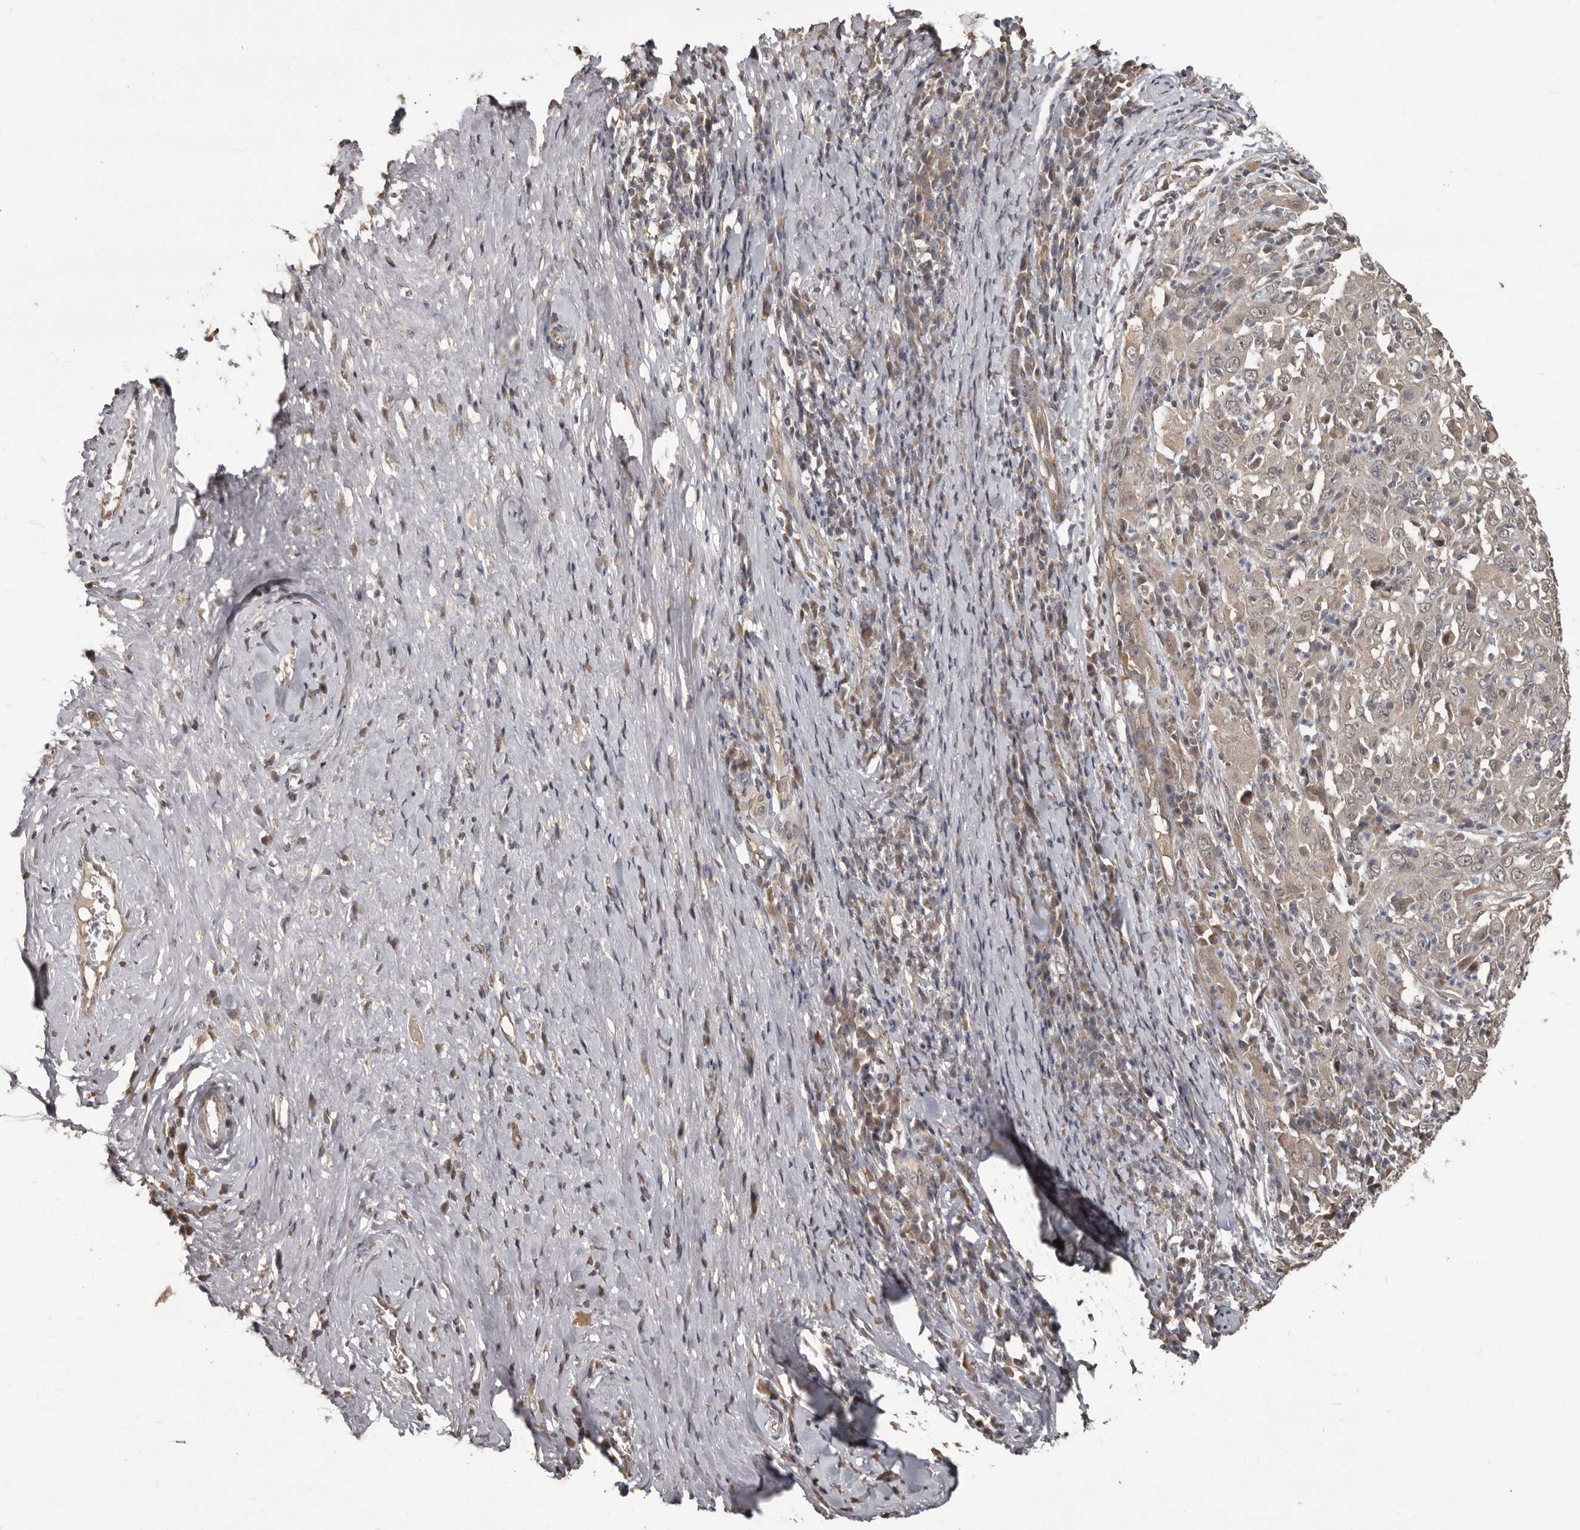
{"staining": {"intensity": "weak", "quantity": "25%-75%", "location": "nuclear"}, "tissue": "cervical cancer", "cell_type": "Tumor cells", "image_type": "cancer", "snomed": [{"axis": "morphology", "description": "Squamous cell carcinoma, NOS"}, {"axis": "topography", "description": "Cervix"}], "caption": "An IHC histopathology image of tumor tissue is shown. Protein staining in brown highlights weak nuclear positivity in squamous cell carcinoma (cervical) within tumor cells.", "gene": "ZFP14", "patient": {"sex": "female", "age": 46}}